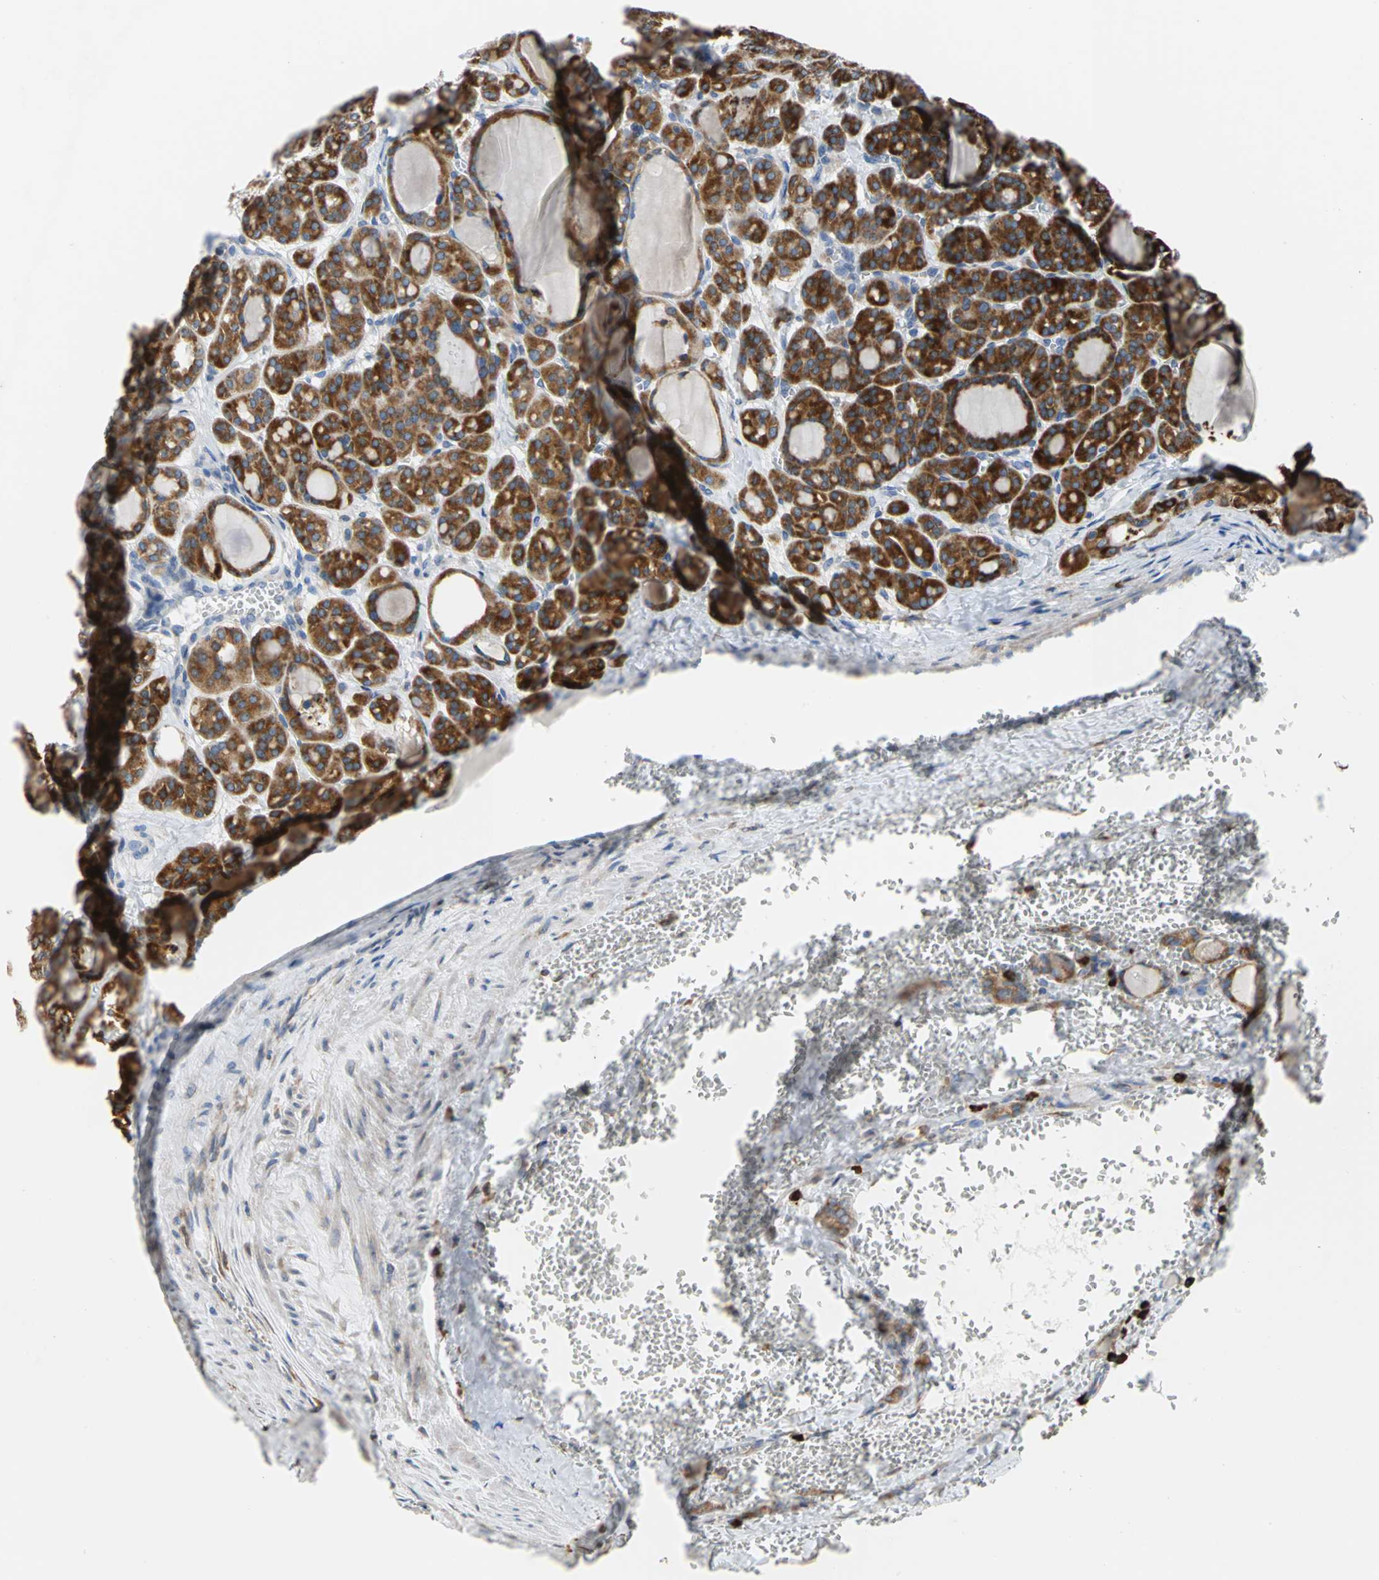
{"staining": {"intensity": "moderate", "quantity": ">75%", "location": "cytoplasmic/membranous"}, "tissue": "thyroid cancer", "cell_type": "Tumor cells", "image_type": "cancer", "snomed": [{"axis": "morphology", "description": "Follicular adenoma carcinoma, NOS"}, {"axis": "topography", "description": "Thyroid gland"}], "caption": "Moderate cytoplasmic/membranous positivity for a protein is present in approximately >75% of tumor cells of thyroid cancer (follicular adenoma carcinoma) using IHC.", "gene": "SDF2L1", "patient": {"sex": "female", "age": 71}}